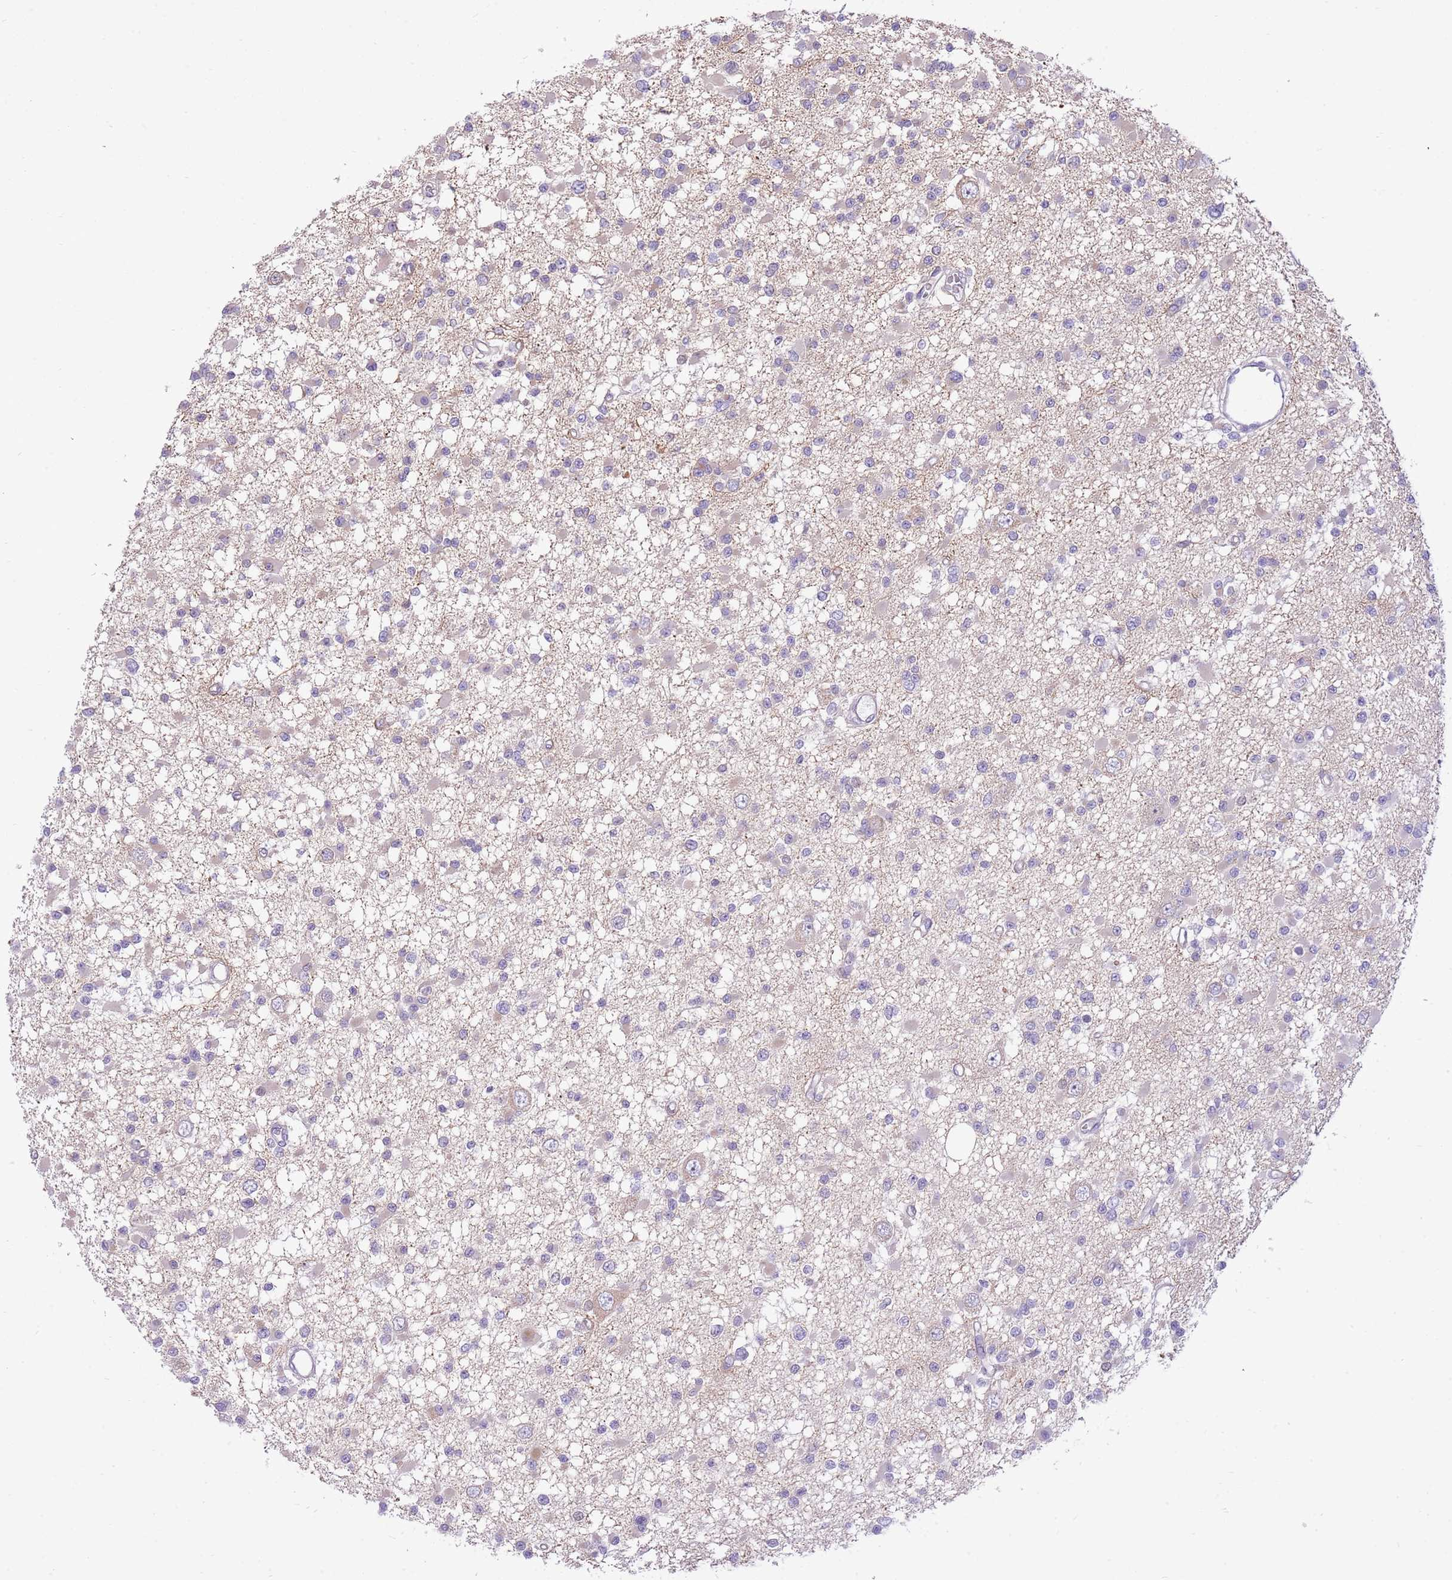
{"staining": {"intensity": "negative", "quantity": "none", "location": "none"}, "tissue": "glioma", "cell_type": "Tumor cells", "image_type": "cancer", "snomed": [{"axis": "morphology", "description": "Glioma, malignant, Low grade"}, {"axis": "topography", "description": "Brain"}], "caption": "Immunohistochemistry of low-grade glioma (malignant) shows no positivity in tumor cells.", "gene": "ZC4H2", "patient": {"sex": "female", "age": 22}}